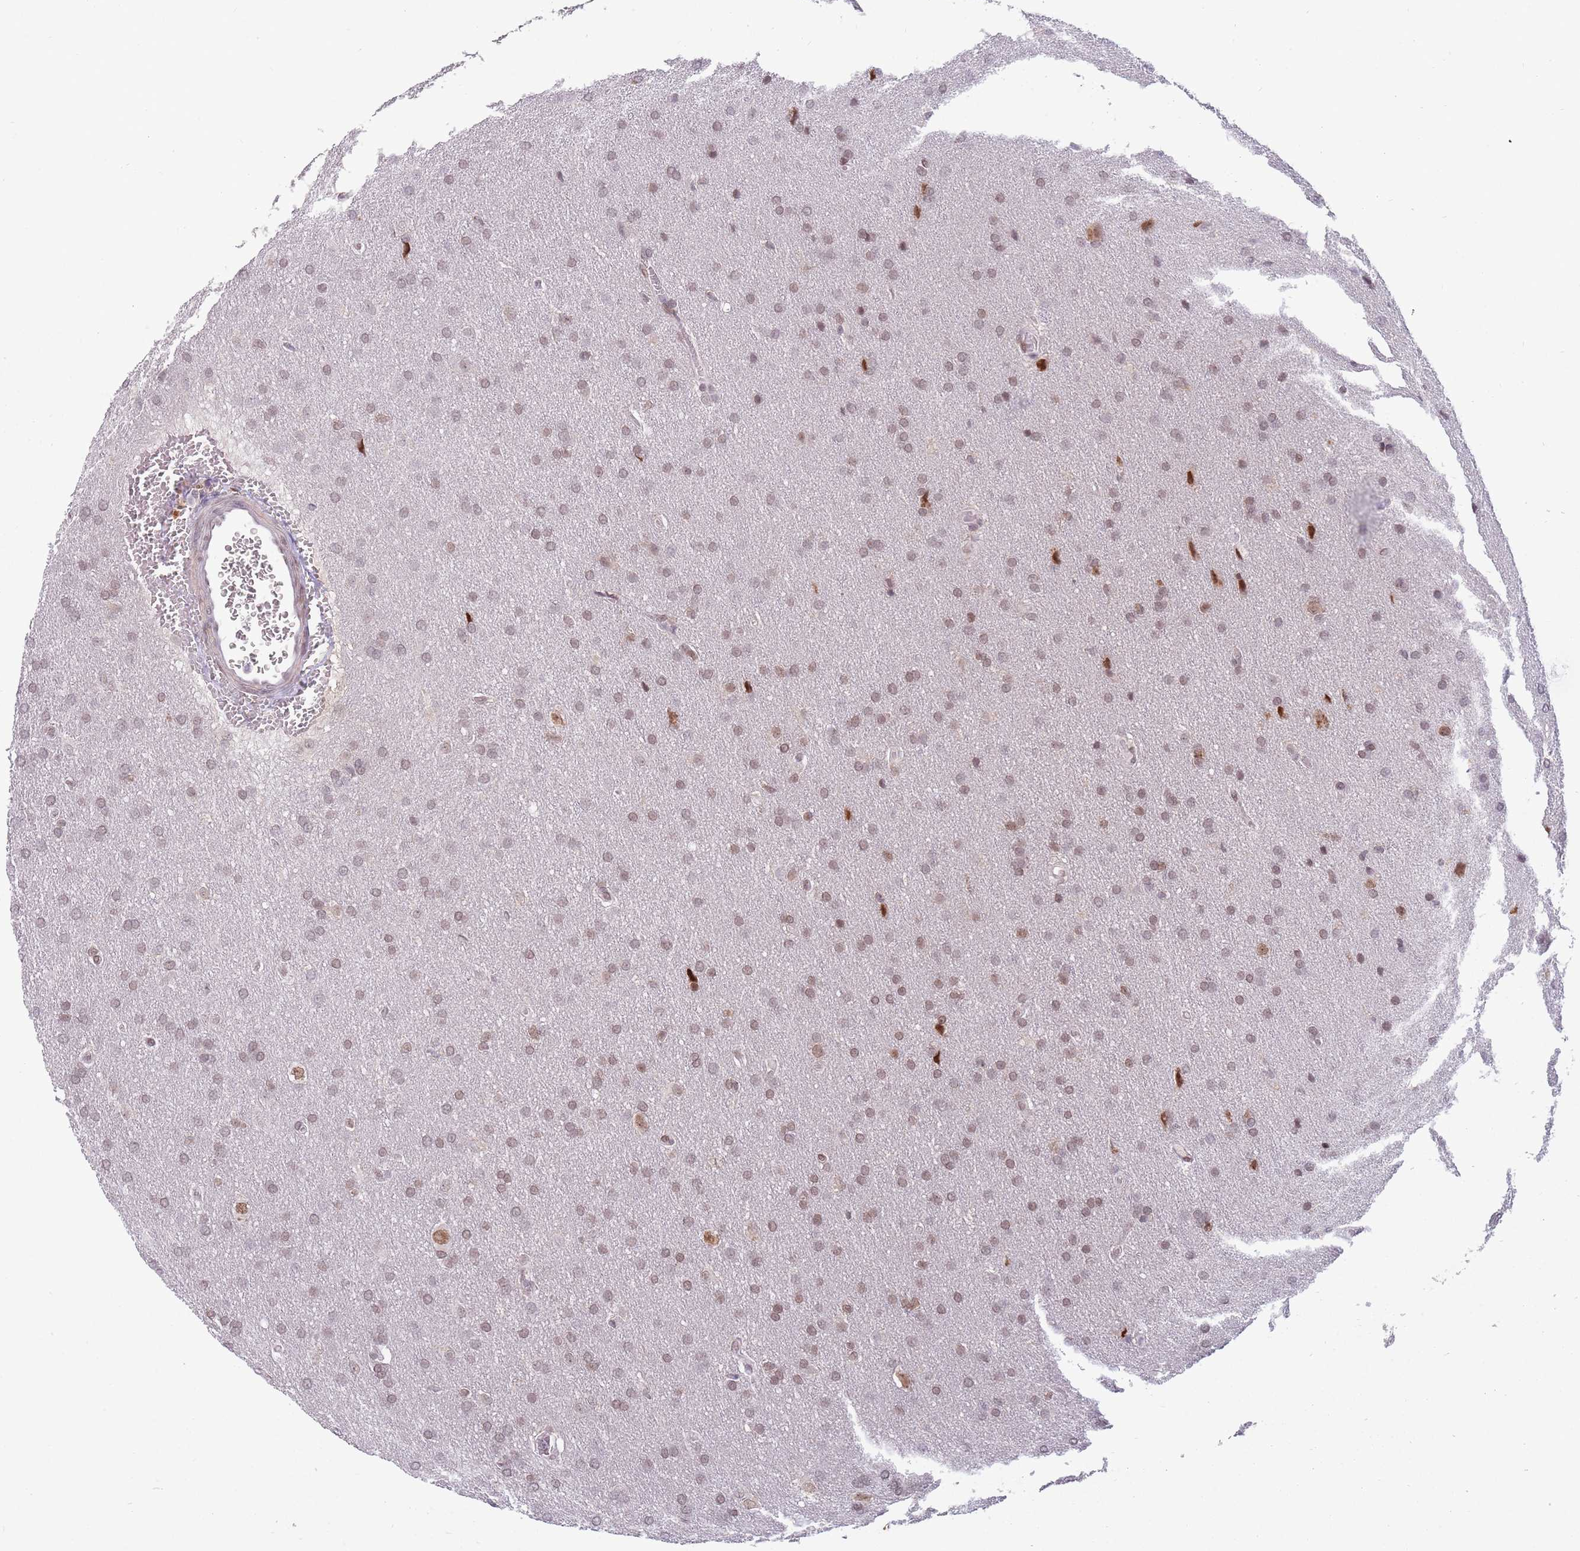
{"staining": {"intensity": "weak", "quantity": "25%-75%", "location": "nuclear"}, "tissue": "glioma", "cell_type": "Tumor cells", "image_type": "cancer", "snomed": [{"axis": "morphology", "description": "Glioma, malignant, Low grade"}, {"axis": "topography", "description": "Brain"}], "caption": "Immunohistochemical staining of malignant glioma (low-grade) demonstrates low levels of weak nuclear positivity in approximately 25%-75% of tumor cells.", "gene": "ZNF574", "patient": {"sex": "female", "age": 32}}